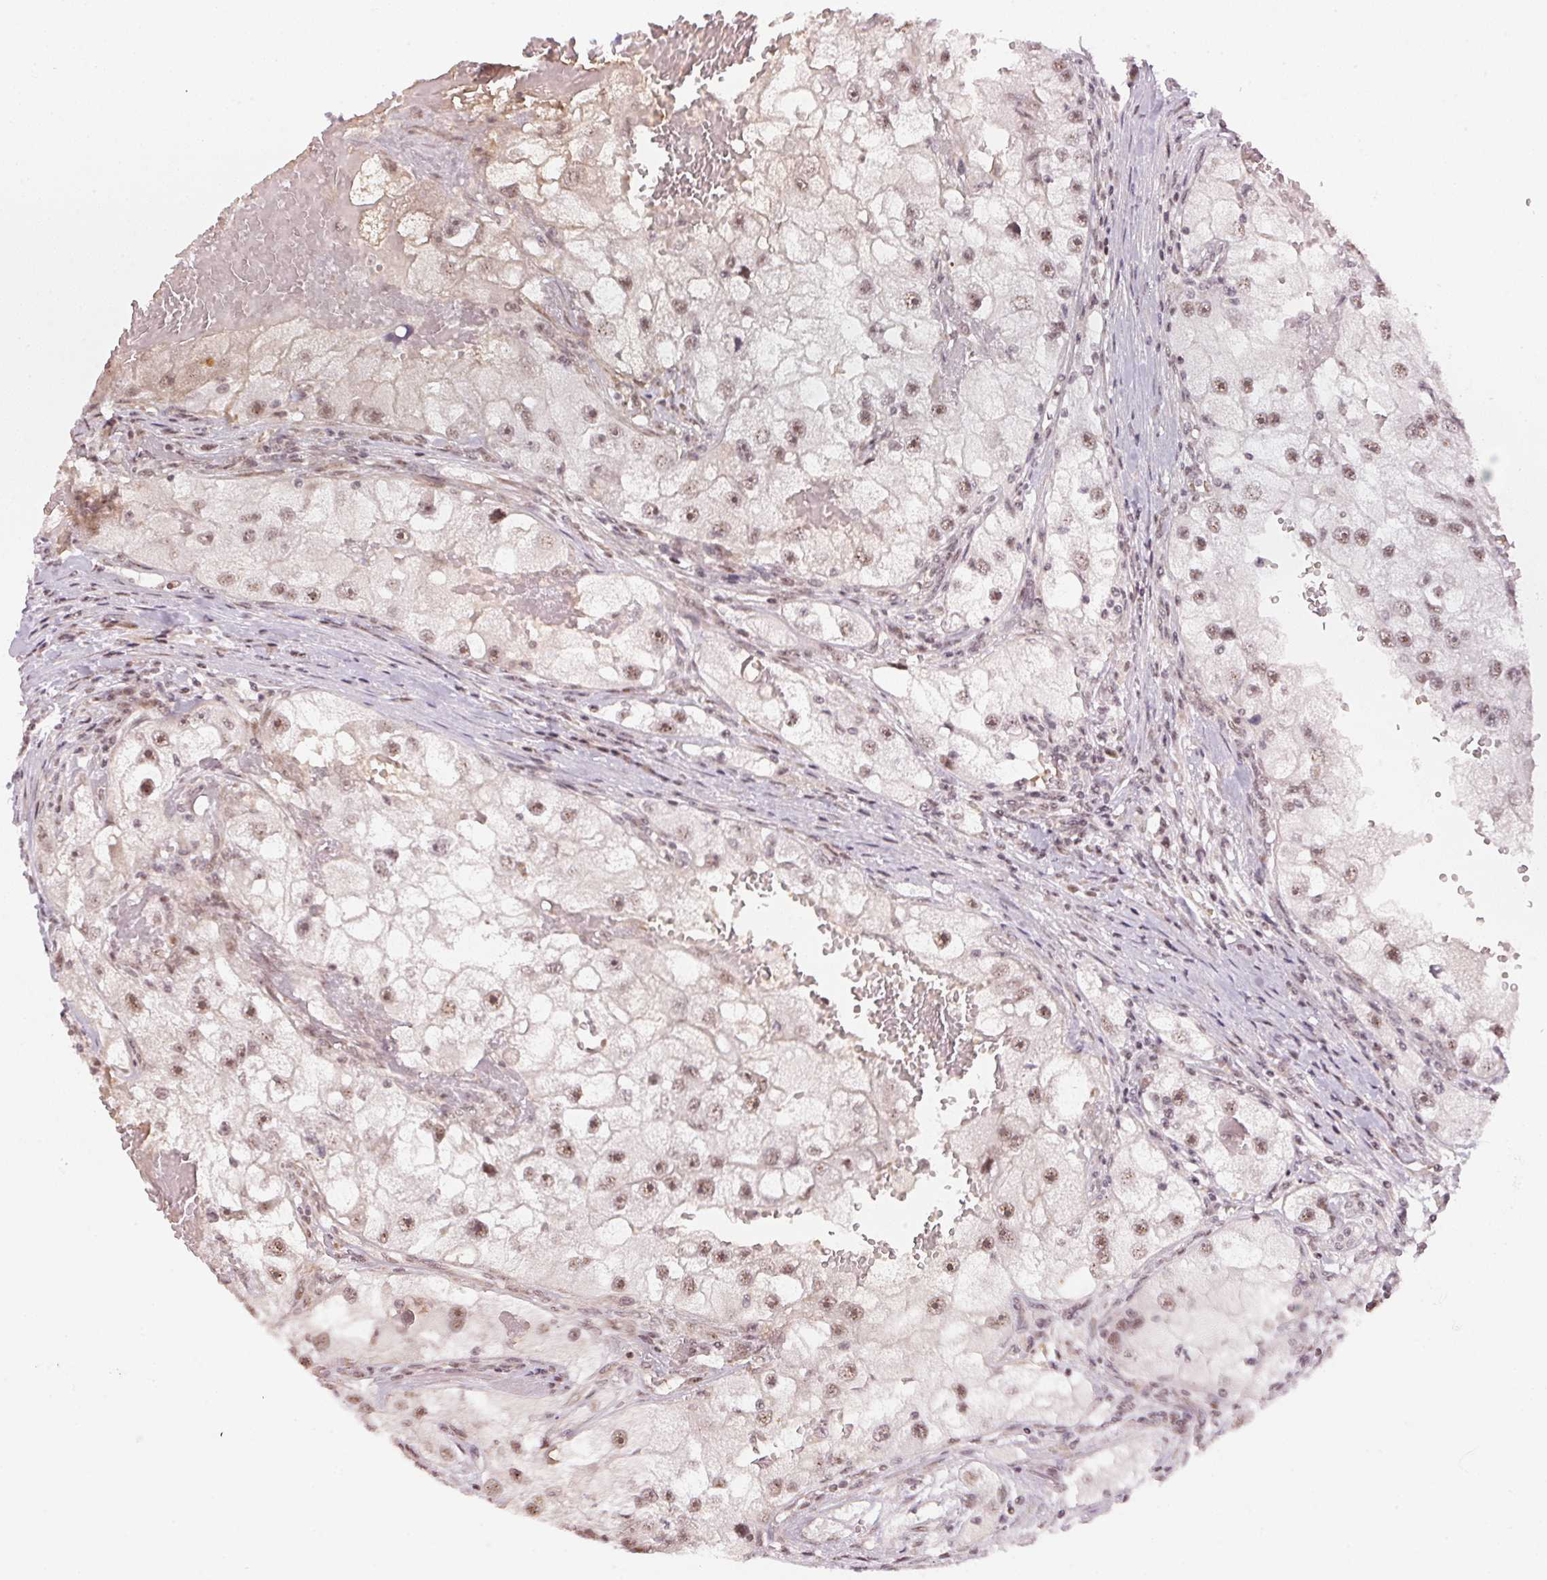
{"staining": {"intensity": "moderate", "quantity": ">75%", "location": "nuclear"}, "tissue": "renal cancer", "cell_type": "Tumor cells", "image_type": "cancer", "snomed": [{"axis": "morphology", "description": "Adenocarcinoma, NOS"}, {"axis": "topography", "description": "Kidney"}], "caption": "Immunohistochemistry of adenocarcinoma (renal) displays medium levels of moderate nuclear expression in approximately >75% of tumor cells. (Stains: DAB in brown, nuclei in blue, Microscopy: brightfield microscopy at high magnification).", "gene": "KAT6A", "patient": {"sex": "male", "age": 63}}